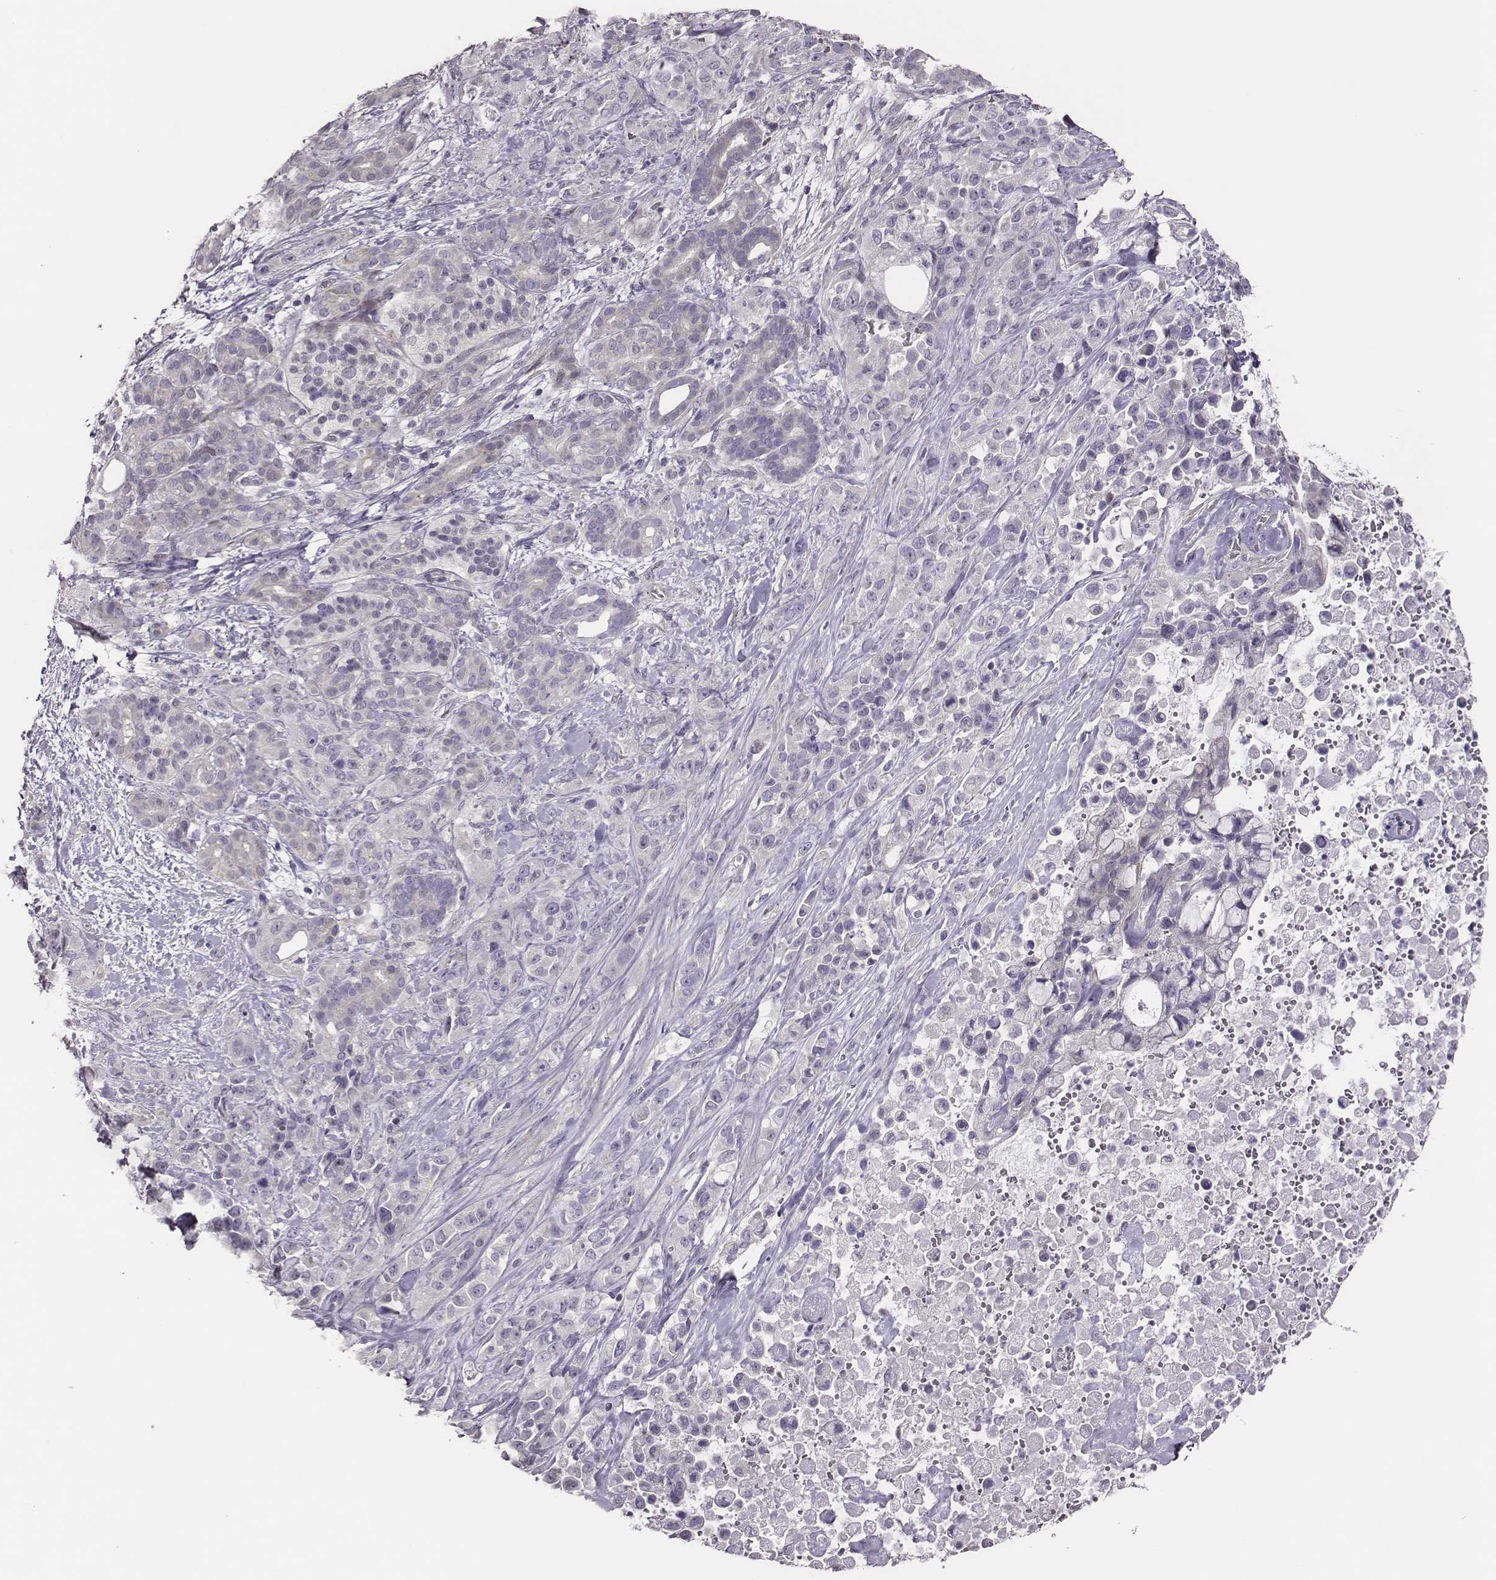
{"staining": {"intensity": "negative", "quantity": "none", "location": "none"}, "tissue": "pancreatic cancer", "cell_type": "Tumor cells", "image_type": "cancer", "snomed": [{"axis": "morphology", "description": "Adenocarcinoma, NOS"}, {"axis": "topography", "description": "Pancreas"}], "caption": "Immunohistochemistry (IHC) of human adenocarcinoma (pancreatic) displays no positivity in tumor cells. (DAB IHC with hematoxylin counter stain).", "gene": "SCML2", "patient": {"sex": "male", "age": 44}}